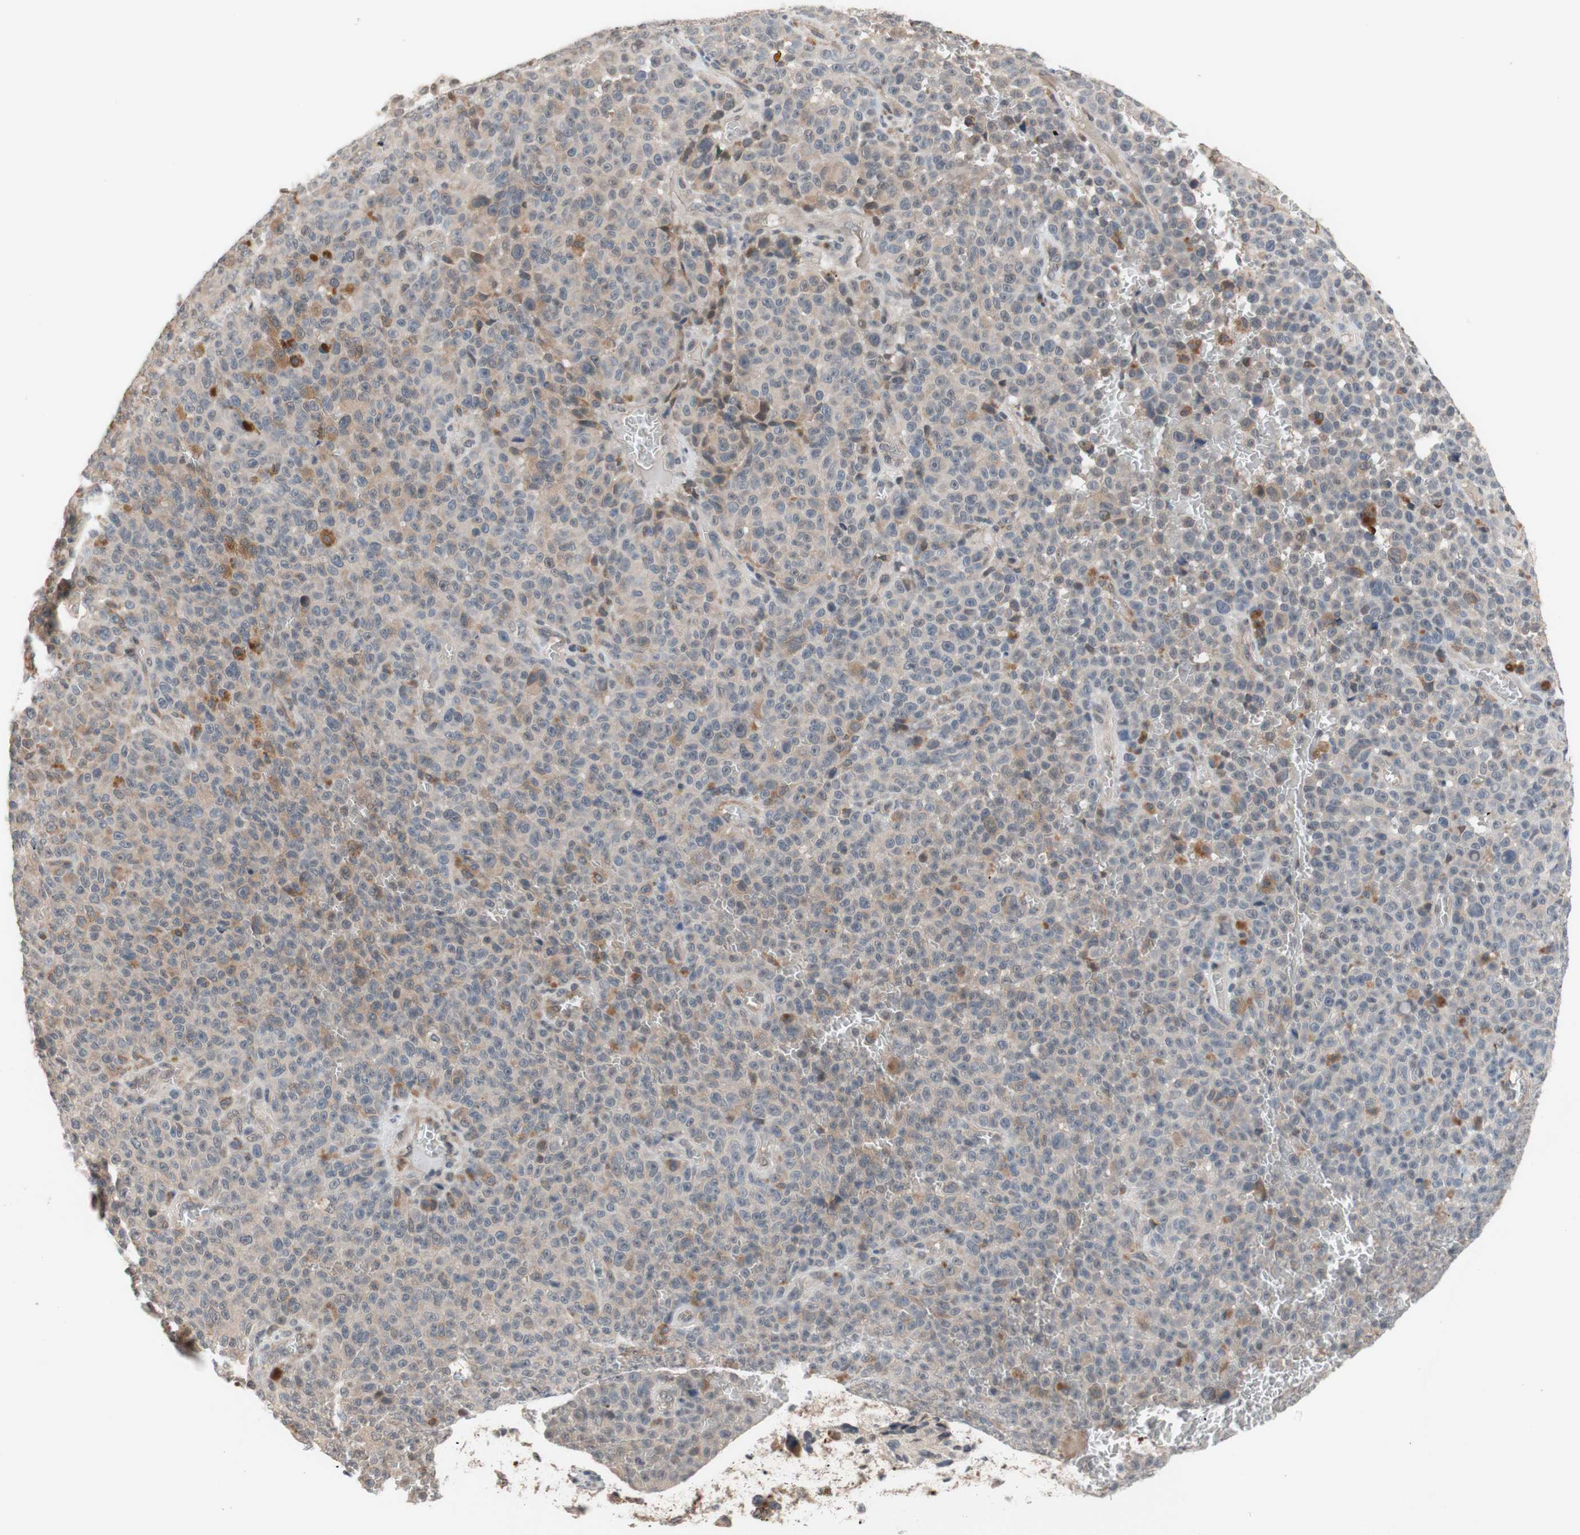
{"staining": {"intensity": "weak", "quantity": "25%-75%", "location": "cytoplasmic/membranous"}, "tissue": "melanoma", "cell_type": "Tumor cells", "image_type": "cancer", "snomed": [{"axis": "morphology", "description": "Malignant melanoma, NOS"}, {"axis": "topography", "description": "Skin"}], "caption": "Weak cytoplasmic/membranous positivity is present in about 25%-75% of tumor cells in melanoma. The protein of interest is stained brown, and the nuclei are stained in blue (DAB IHC with brightfield microscopy, high magnification).", "gene": "CD55", "patient": {"sex": "female", "age": 82}}